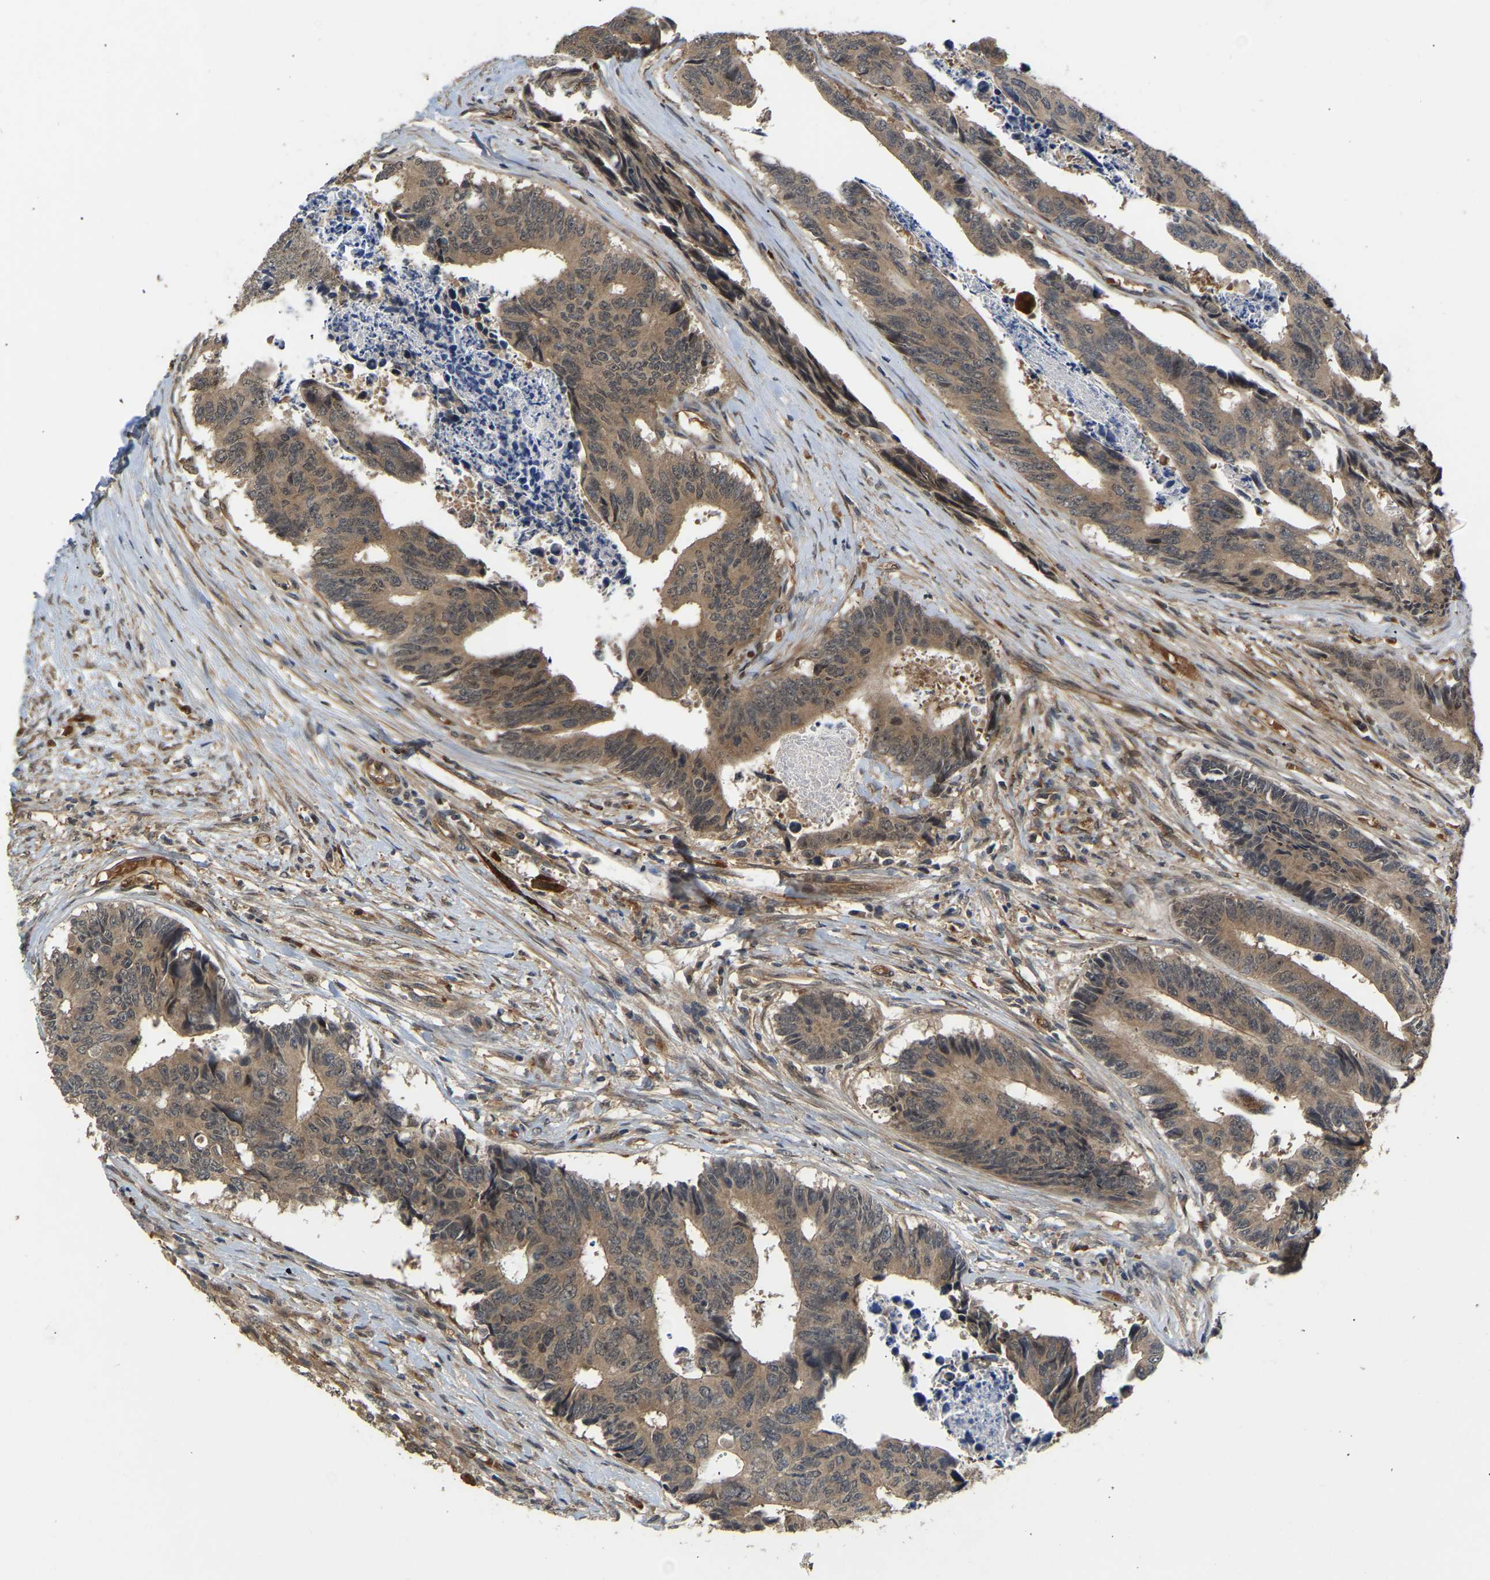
{"staining": {"intensity": "moderate", "quantity": ">75%", "location": "cytoplasmic/membranous"}, "tissue": "colorectal cancer", "cell_type": "Tumor cells", "image_type": "cancer", "snomed": [{"axis": "morphology", "description": "Adenocarcinoma, NOS"}, {"axis": "topography", "description": "Rectum"}], "caption": "Immunohistochemistry (IHC) (DAB) staining of human colorectal adenocarcinoma demonstrates moderate cytoplasmic/membranous protein expression in approximately >75% of tumor cells.", "gene": "LIMK2", "patient": {"sex": "male", "age": 84}}